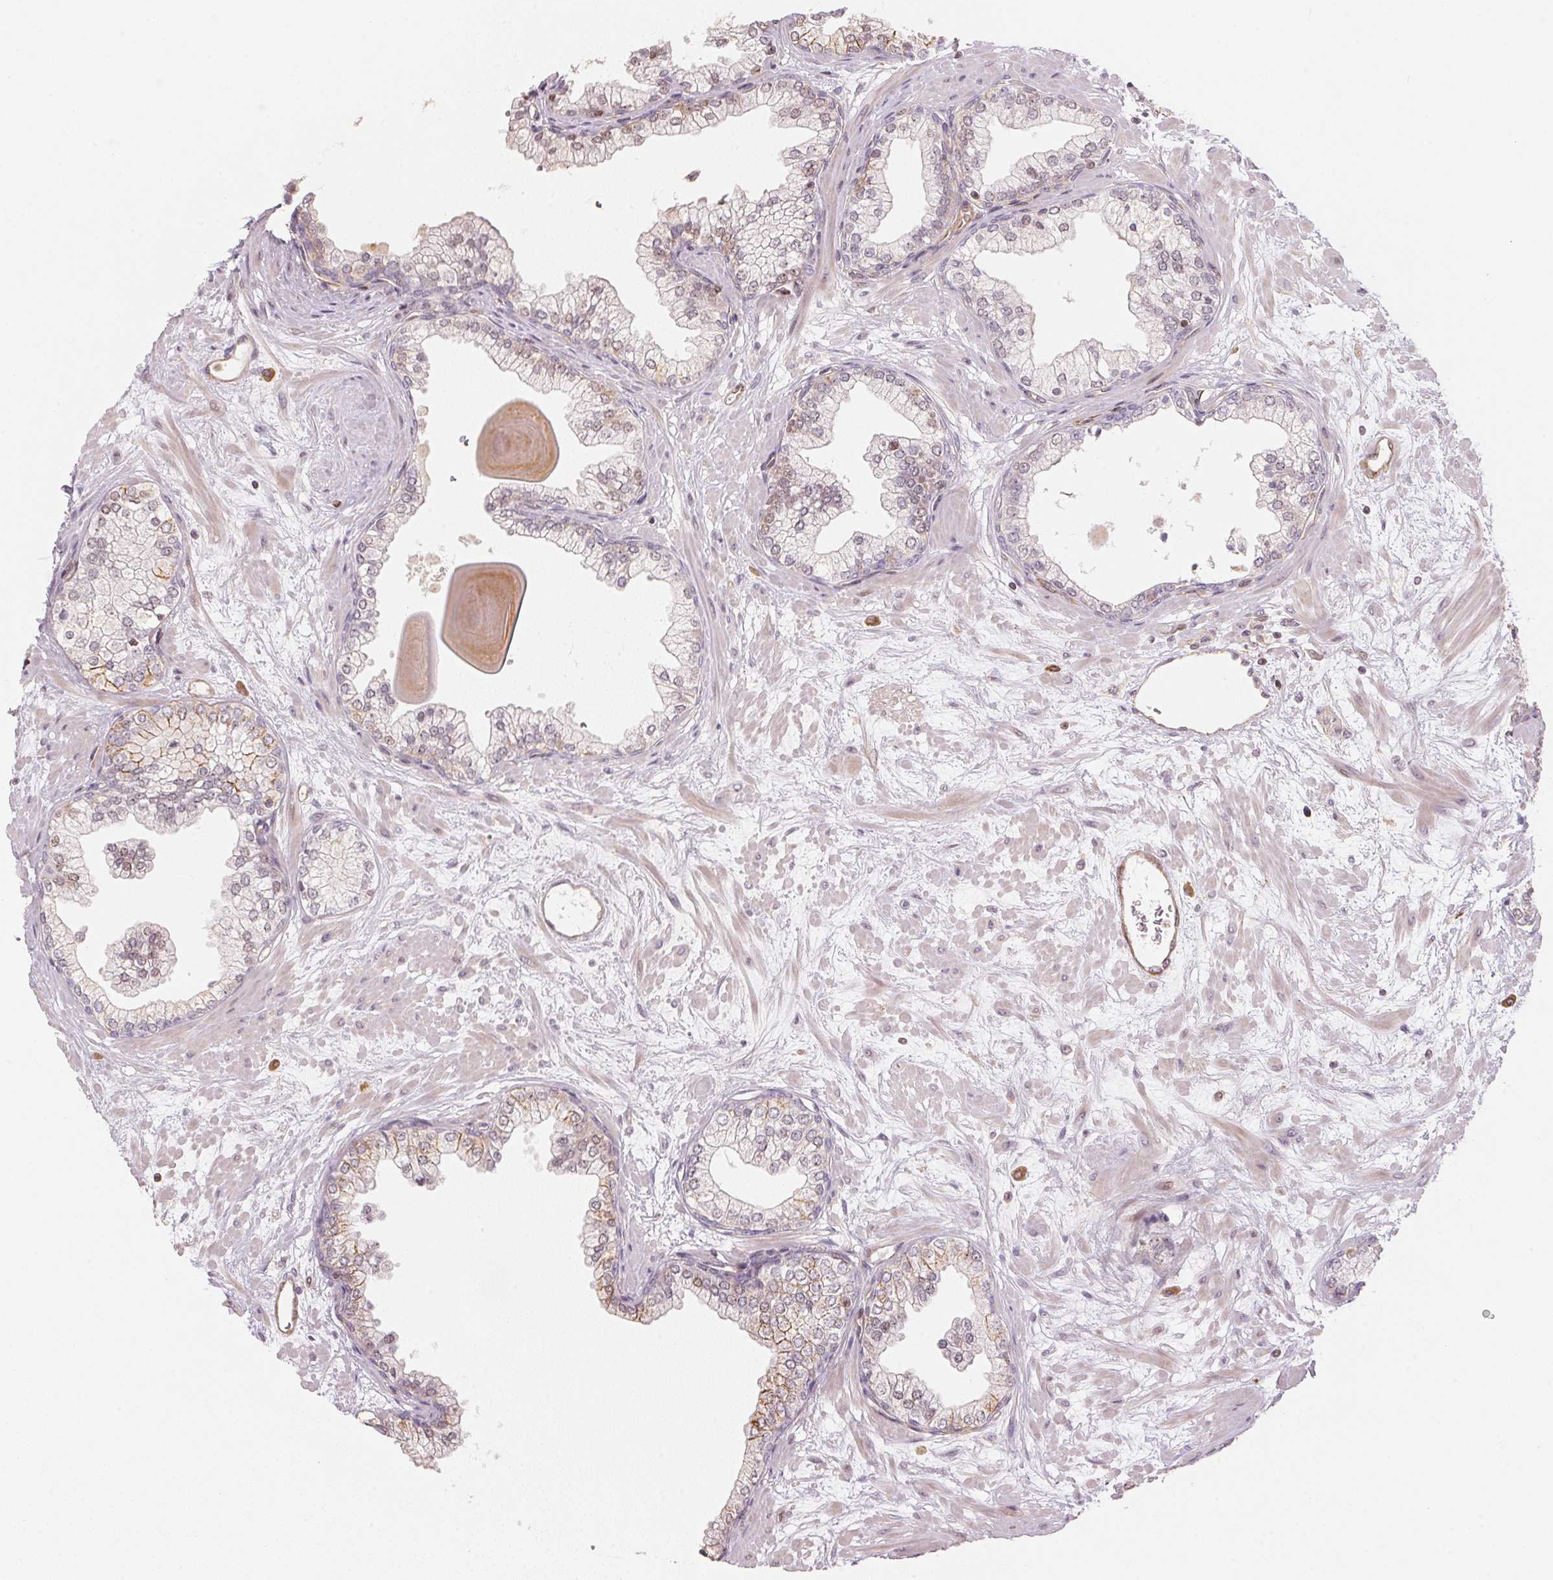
{"staining": {"intensity": "weak", "quantity": "<25%", "location": "cytoplasmic/membranous"}, "tissue": "prostate", "cell_type": "Glandular cells", "image_type": "normal", "snomed": [{"axis": "morphology", "description": "Normal tissue, NOS"}, {"axis": "topography", "description": "Prostate"}, {"axis": "topography", "description": "Peripheral nerve tissue"}], "caption": "Glandular cells show no significant expression in unremarkable prostate. (Immunohistochemistry (ihc), brightfield microscopy, high magnification).", "gene": "FOXR2", "patient": {"sex": "male", "age": 61}}